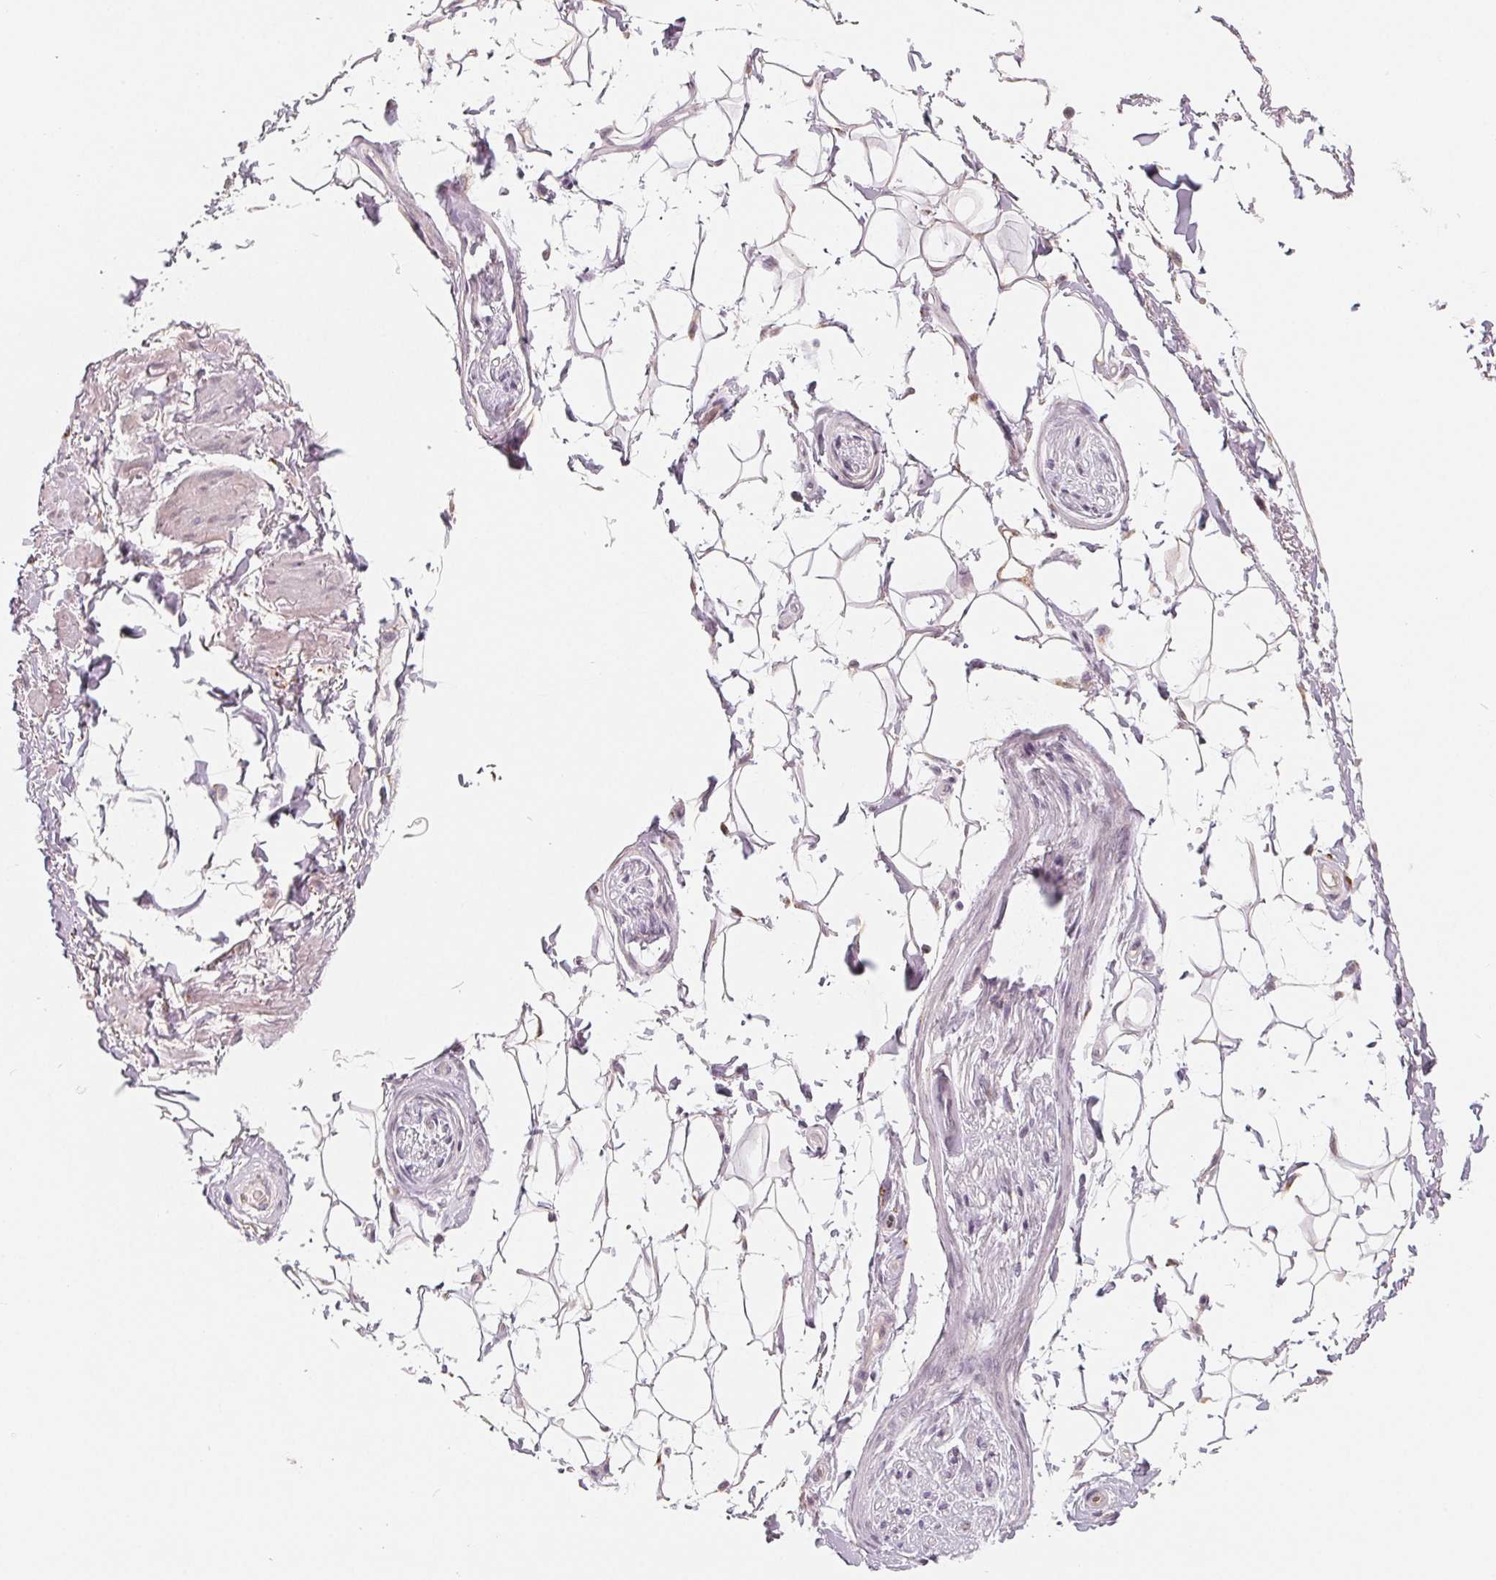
{"staining": {"intensity": "weak", "quantity": "25%-75%", "location": "cytoplasmic/membranous"}, "tissue": "adipose tissue", "cell_type": "Adipocytes", "image_type": "normal", "snomed": [{"axis": "morphology", "description": "Normal tissue, NOS"}, {"axis": "topography", "description": "Anal"}, {"axis": "topography", "description": "Peripheral nerve tissue"}], "caption": "A micrograph showing weak cytoplasmic/membranous staining in approximately 25%-75% of adipocytes in benign adipose tissue, as visualized by brown immunohistochemical staining.", "gene": "TMSB15B", "patient": {"sex": "male", "age": 51}}